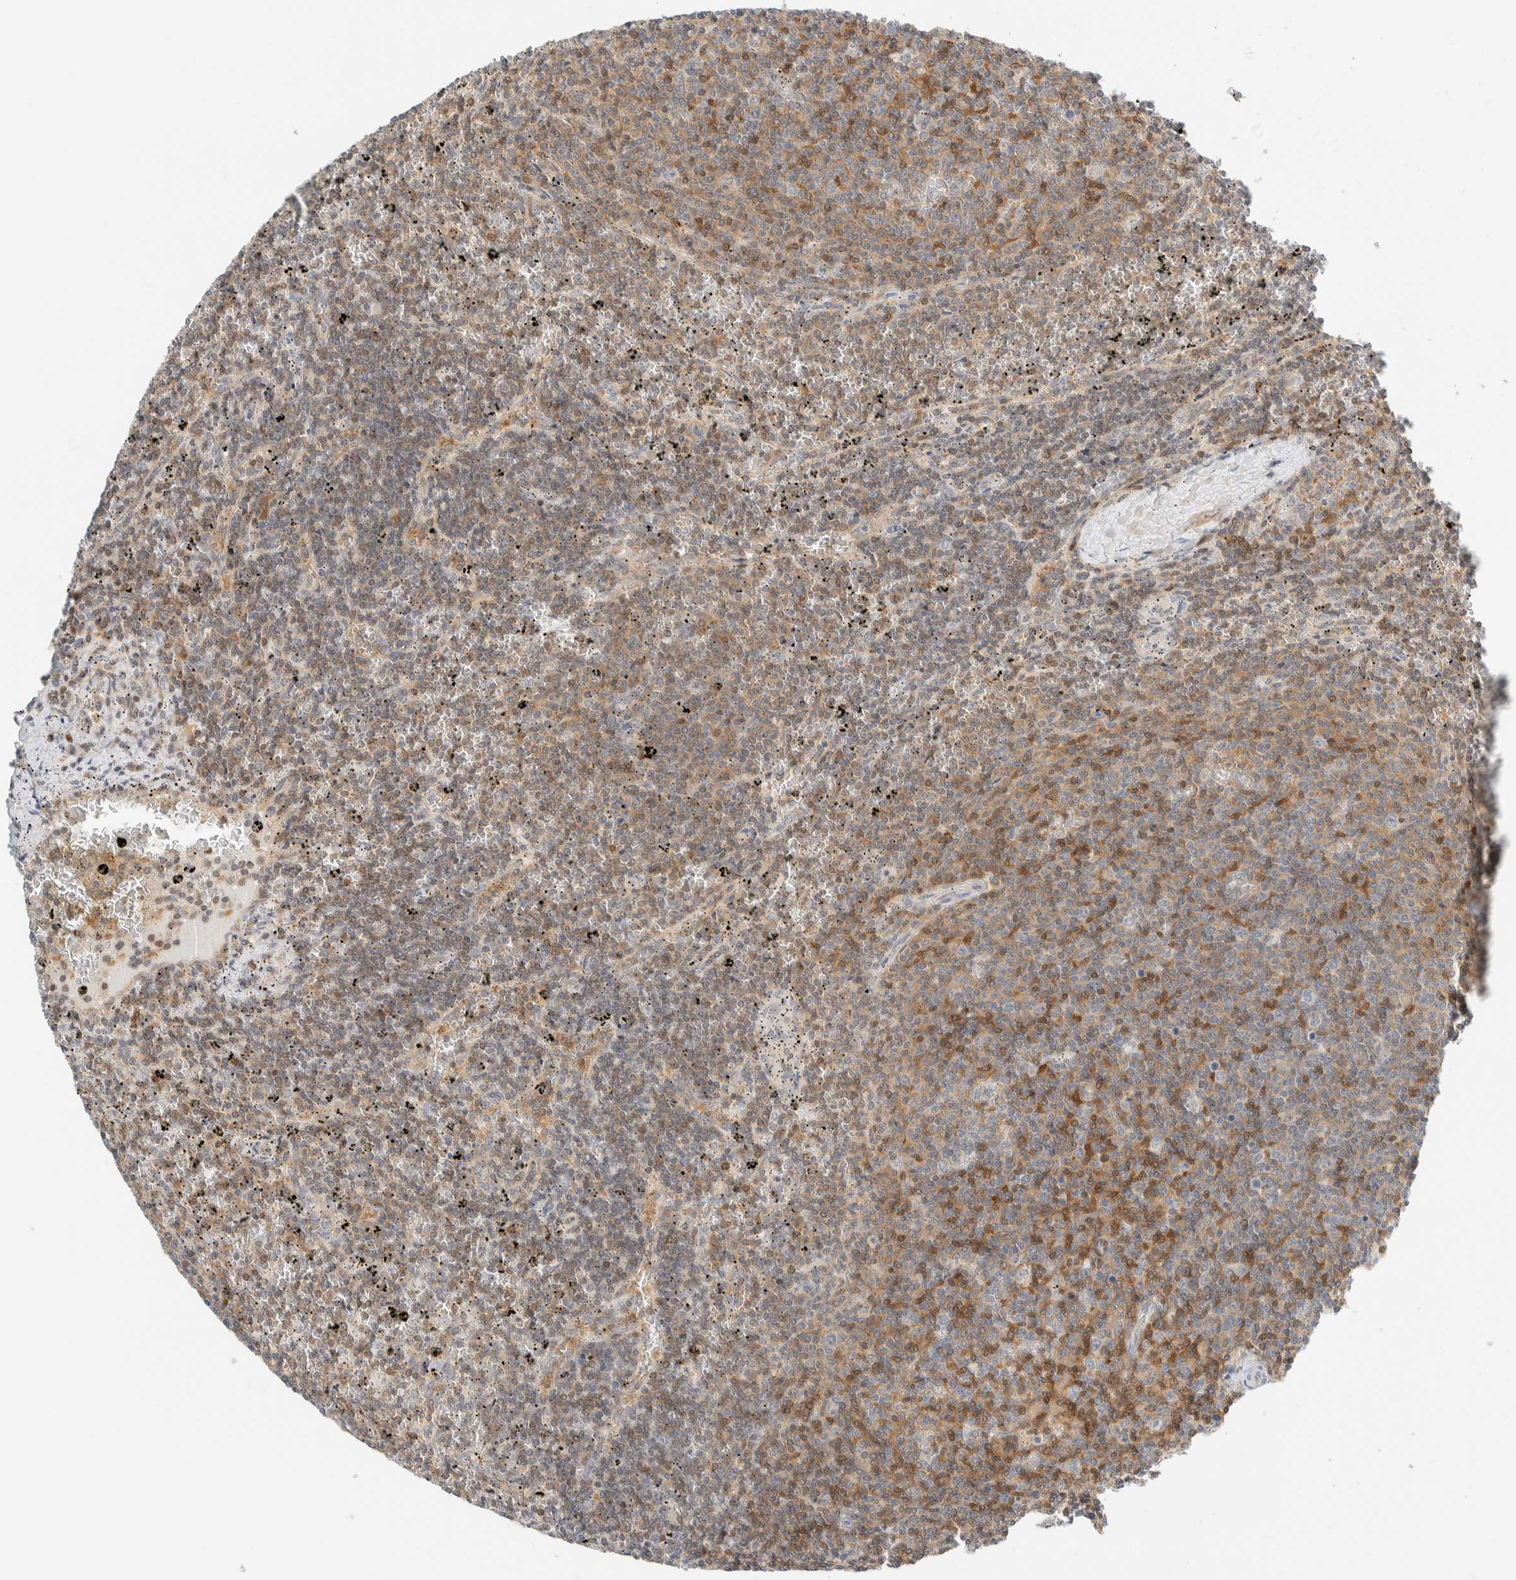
{"staining": {"intensity": "moderate", "quantity": ">75%", "location": "cytoplasmic/membranous"}, "tissue": "lymphoma", "cell_type": "Tumor cells", "image_type": "cancer", "snomed": [{"axis": "morphology", "description": "Malignant lymphoma, non-Hodgkin's type, Low grade"}, {"axis": "topography", "description": "Spleen"}], "caption": "Low-grade malignant lymphoma, non-Hodgkin's type stained with a protein marker displays moderate staining in tumor cells.", "gene": "PCYT2", "patient": {"sex": "female", "age": 50}}